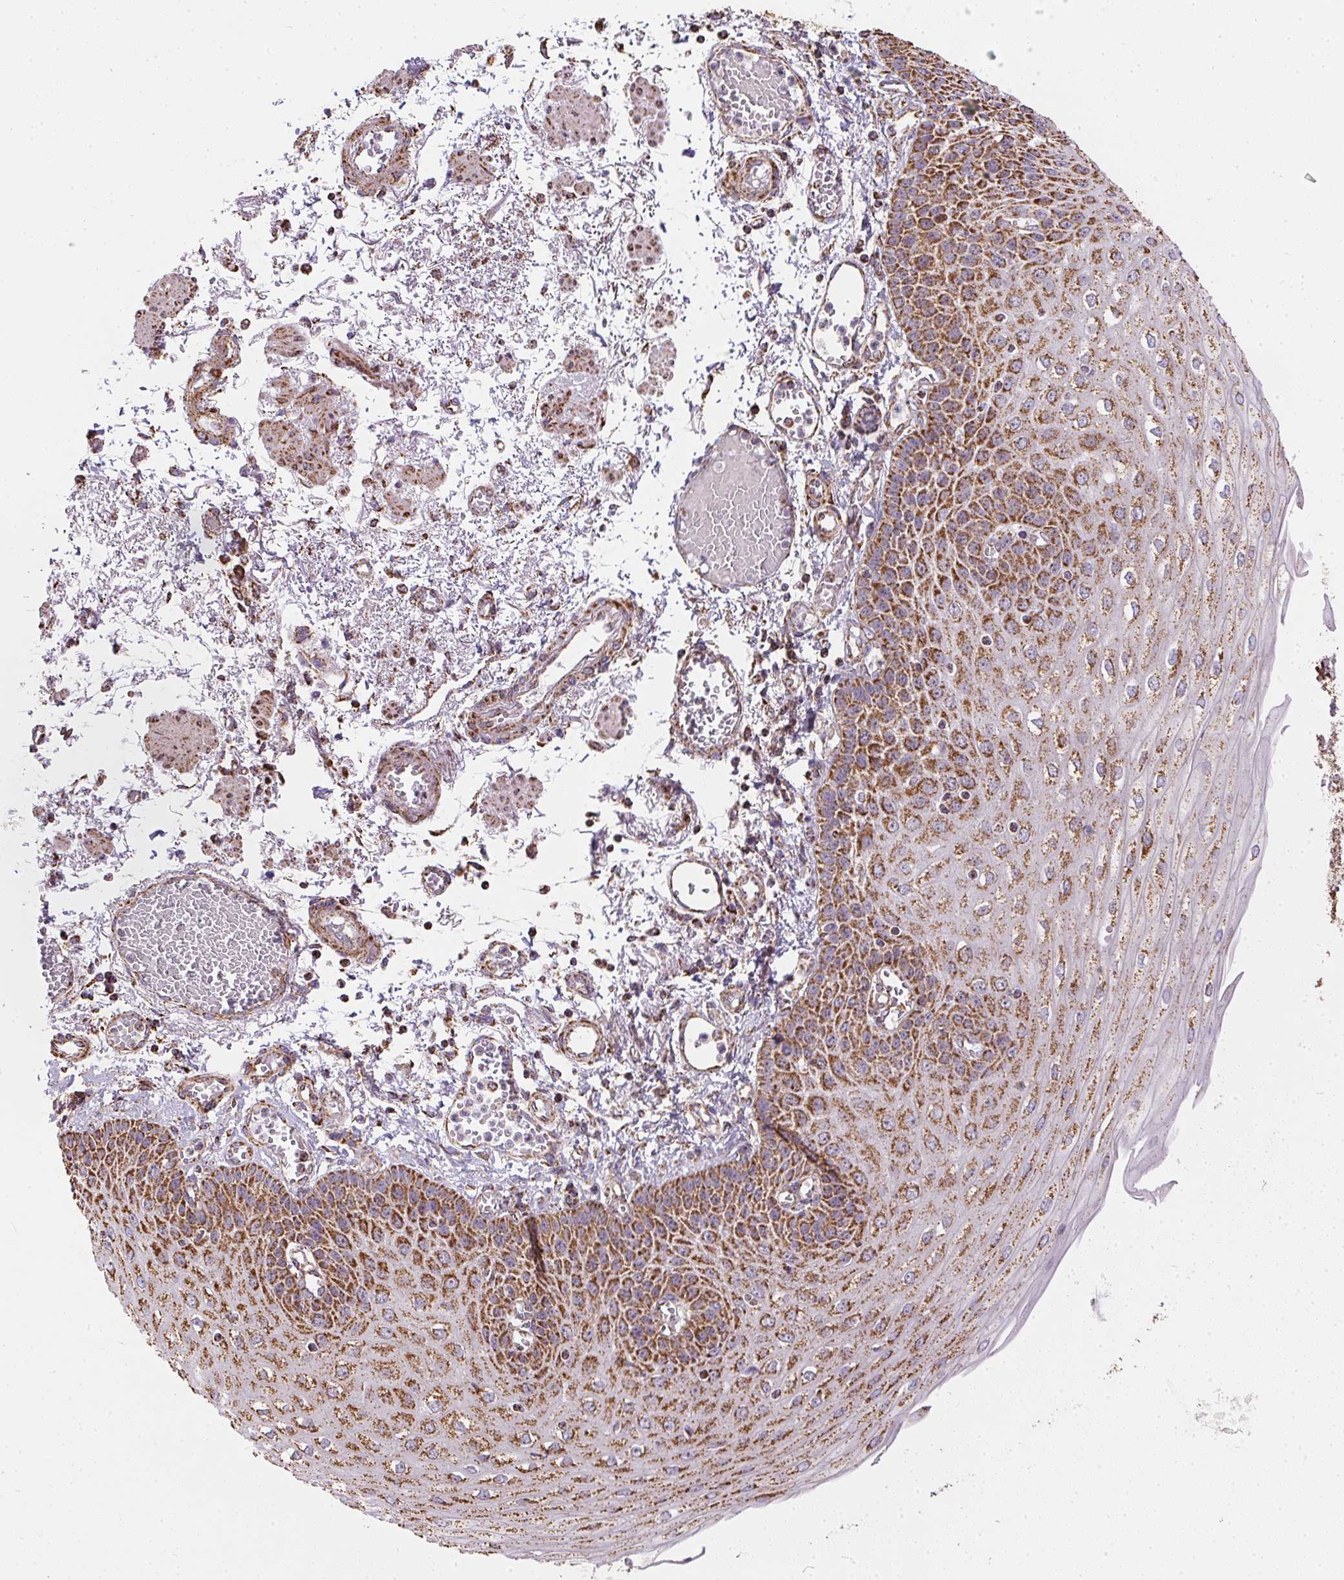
{"staining": {"intensity": "strong", "quantity": ">75%", "location": "cytoplasmic/membranous"}, "tissue": "esophagus", "cell_type": "Squamous epithelial cells", "image_type": "normal", "snomed": [{"axis": "morphology", "description": "Normal tissue, NOS"}, {"axis": "morphology", "description": "Adenocarcinoma, NOS"}, {"axis": "topography", "description": "Esophagus"}], "caption": "Protein staining demonstrates strong cytoplasmic/membranous staining in about >75% of squamous epithelial cells in normal esophagus.", "gene": "MAPK11", "patient": {"sex": "male", "age": 81}}